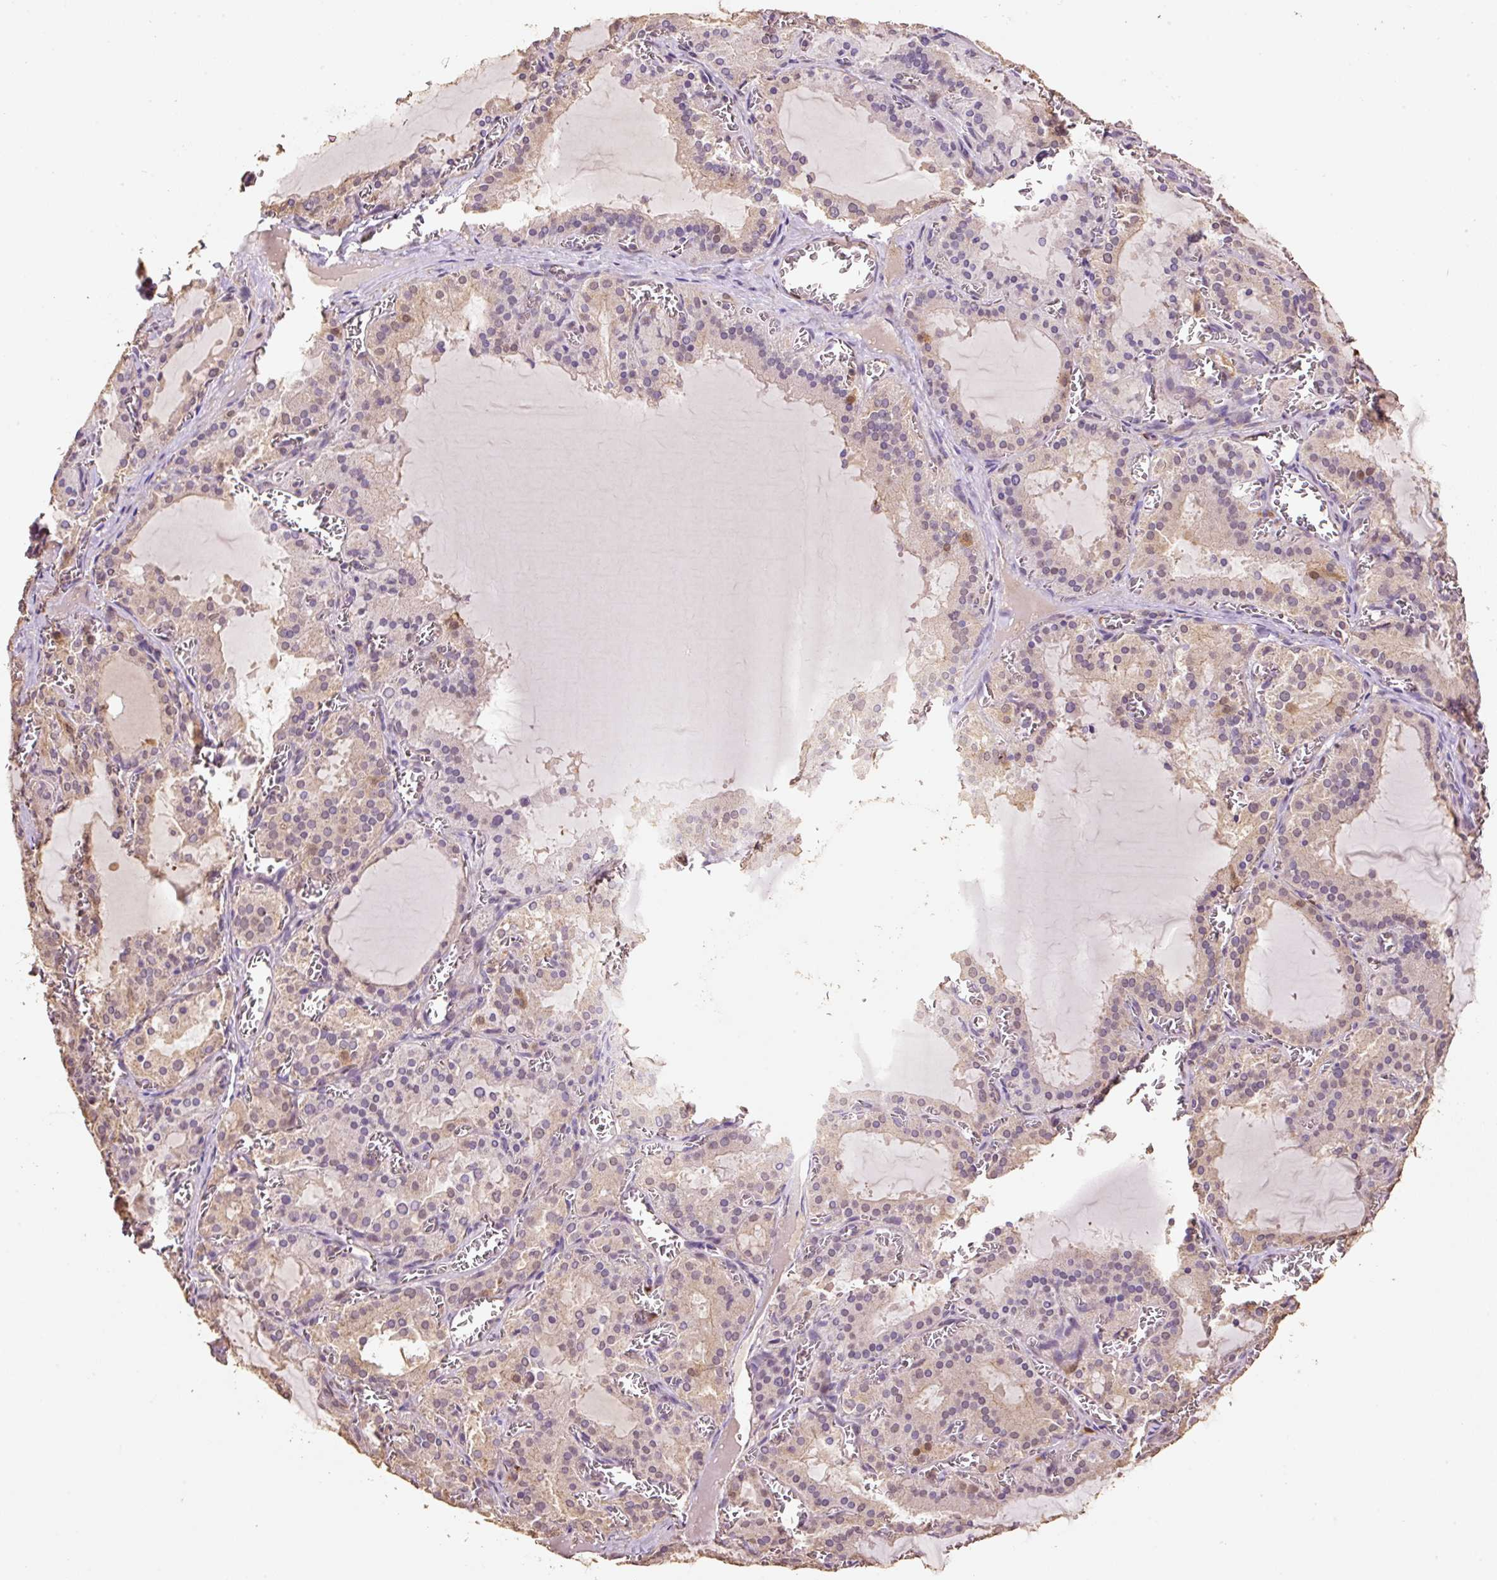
{"staining": {"intensity": "weak", "quantity": ">75%", "location": "cytoplasmic/membranous"}, "tissue": "thyroid gland", "cell_type": "Glandular cells", "image_type": "normal", "snomed": [{"axis": "morphology", "description": "Normal tissue, NOS"}, {"axis": "topography", "description": "Thyroid gland"}], "caption": "A low amount of weak cytoplasmic/membranous staining is present in approximately >75% of glandular cells in normal thyroid gland. (IHC, brightfield microscopy, high magnification).", "gene": "HERC2", "patient": {"sex": "female", "age": 30}}